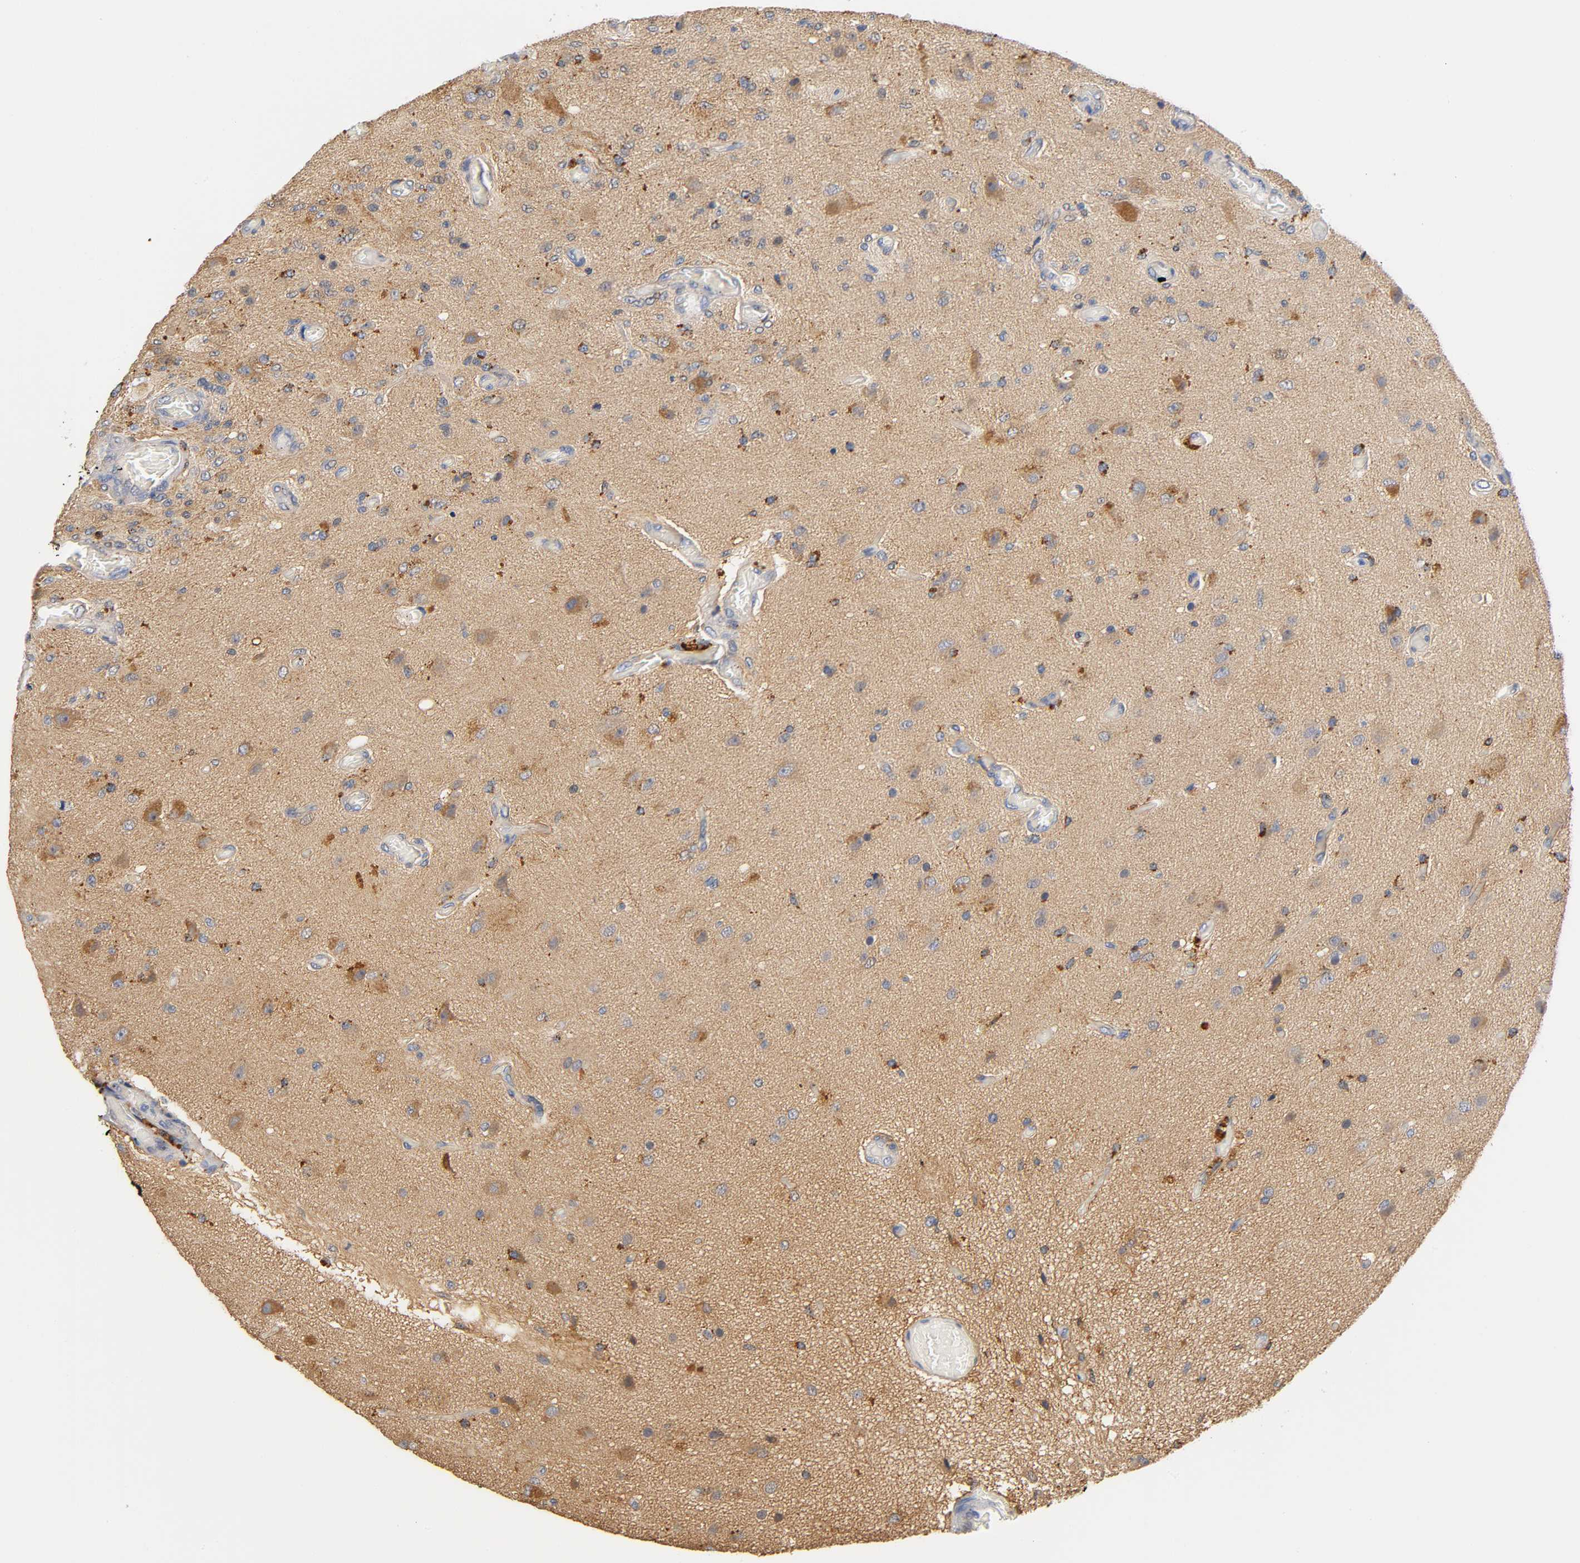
{"staining": {"intensity": "weak", "quantity": "25%-75%", "location": "cytoplasmic/membranous"}, "tissue": "glioma", "cell_type": "Tumor cells", "image_type": "cancer", "snomed": [{"axis": "morphology", "description": "Normal tissue, NOS"}, {"axis": "morphology", "description": "Glioma, malignant, High grade"}, {"axis": "topography", "description": "Cerebral cortex"}], "caption": "DAB (3,3'-diaminobenzidine) immunohistochemical staining of human high-grade glioma (malignant) shows weak cytoplasmic/membranous protein staining in approximately 25%-75% of tumor cells.", "gene": "UCKL1", "patient": {"sex": "male", "age": 77}}